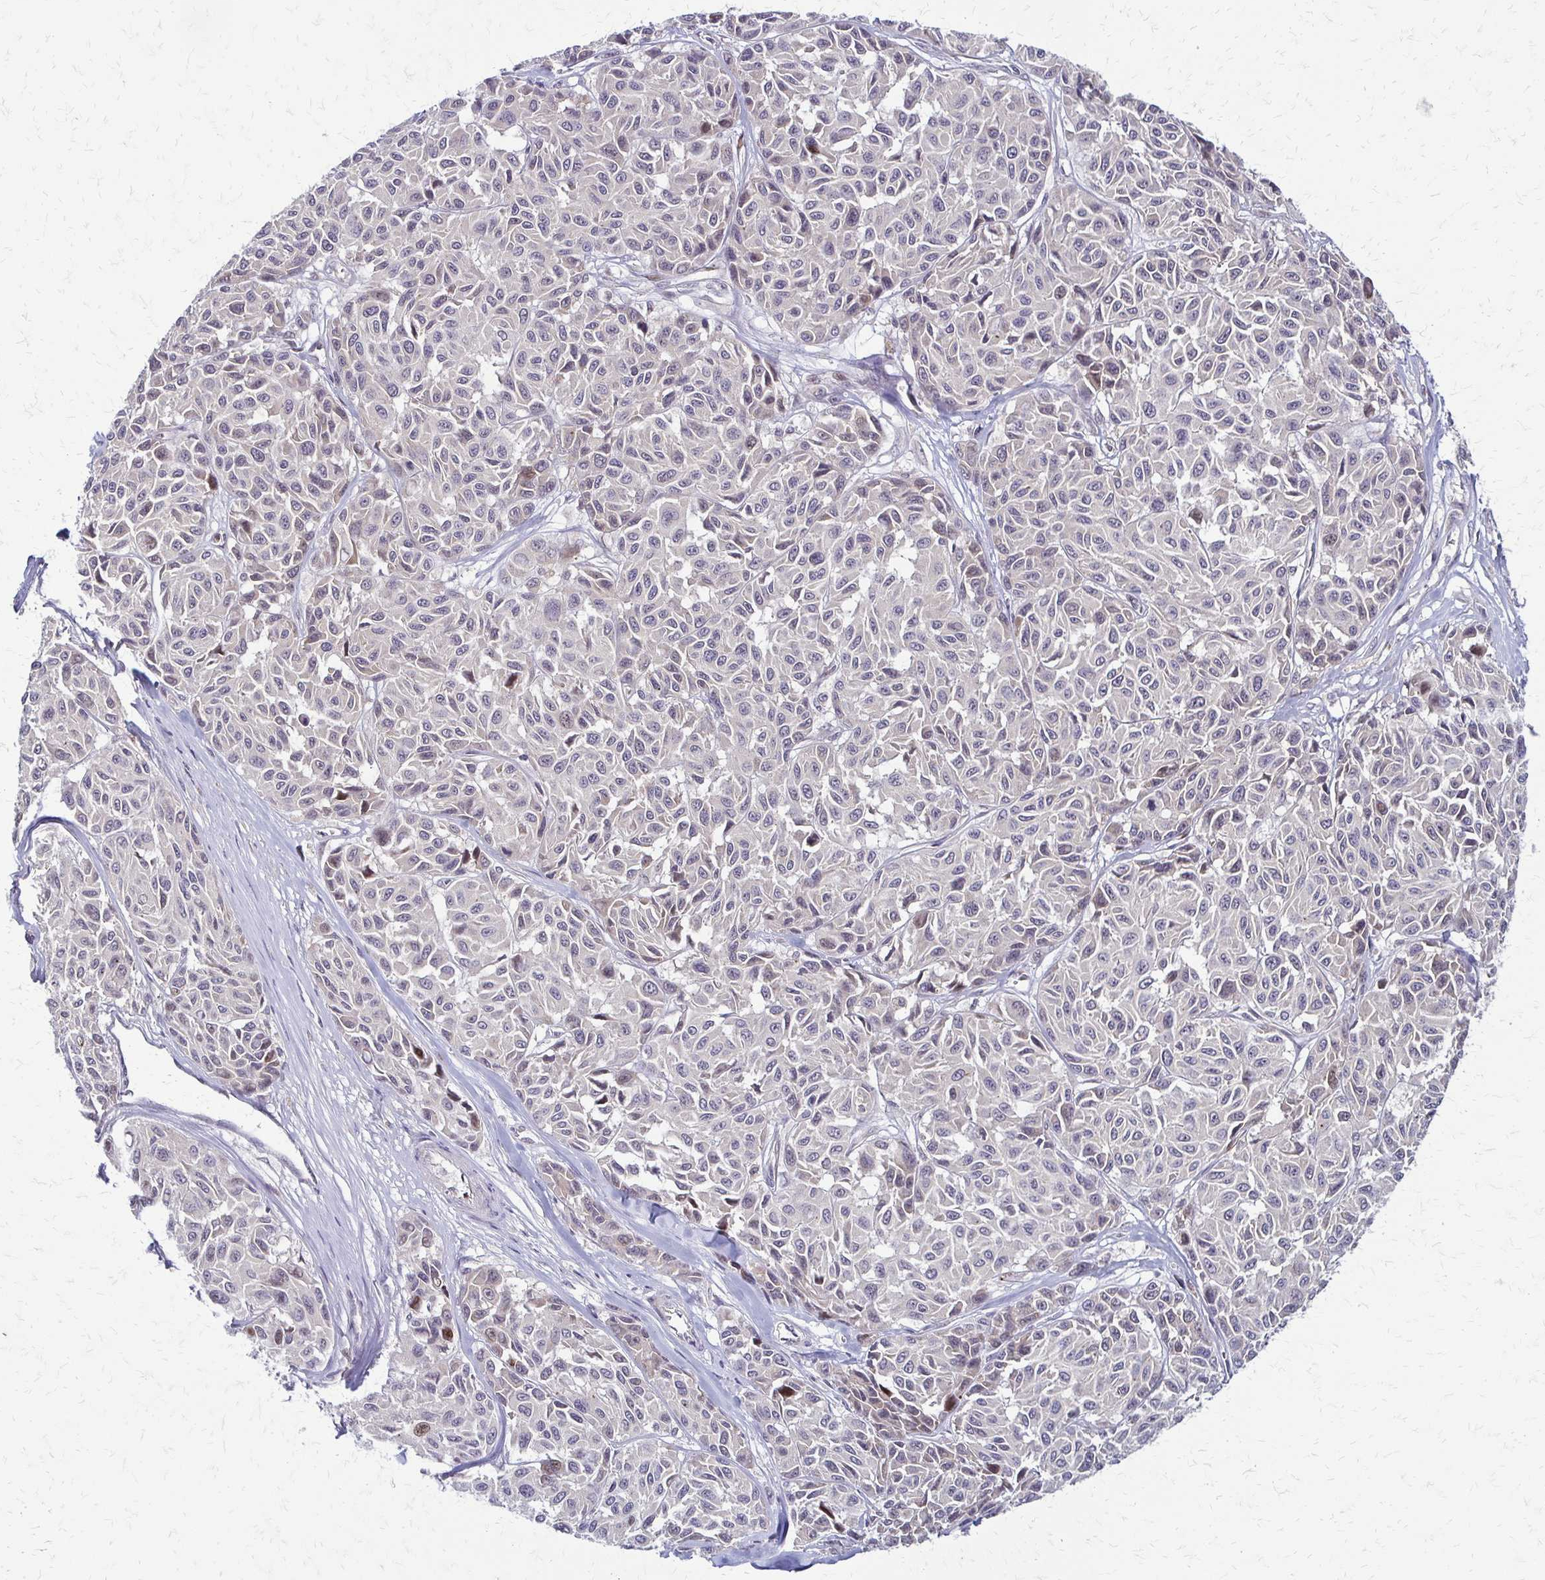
{"staining": {"intensity": "moderate", "quantity": "<25%", "location": "nuclear"}, "tissue": "melanoma", "cell_type": "Tumor cells", "image_type": "cancer", "snomed": [{"axis": "morphology", "description": "Malignant melanoma, NOS"}, {"axis": "topography", "description": "Skin"}], "caption": "Malignant melanoma stained for a protein (brown) displays moderate nuclear positive expression in about <25% of tumor cells.", "gene": "TRIR", "patient": {"sex": "female", "age": 66}}